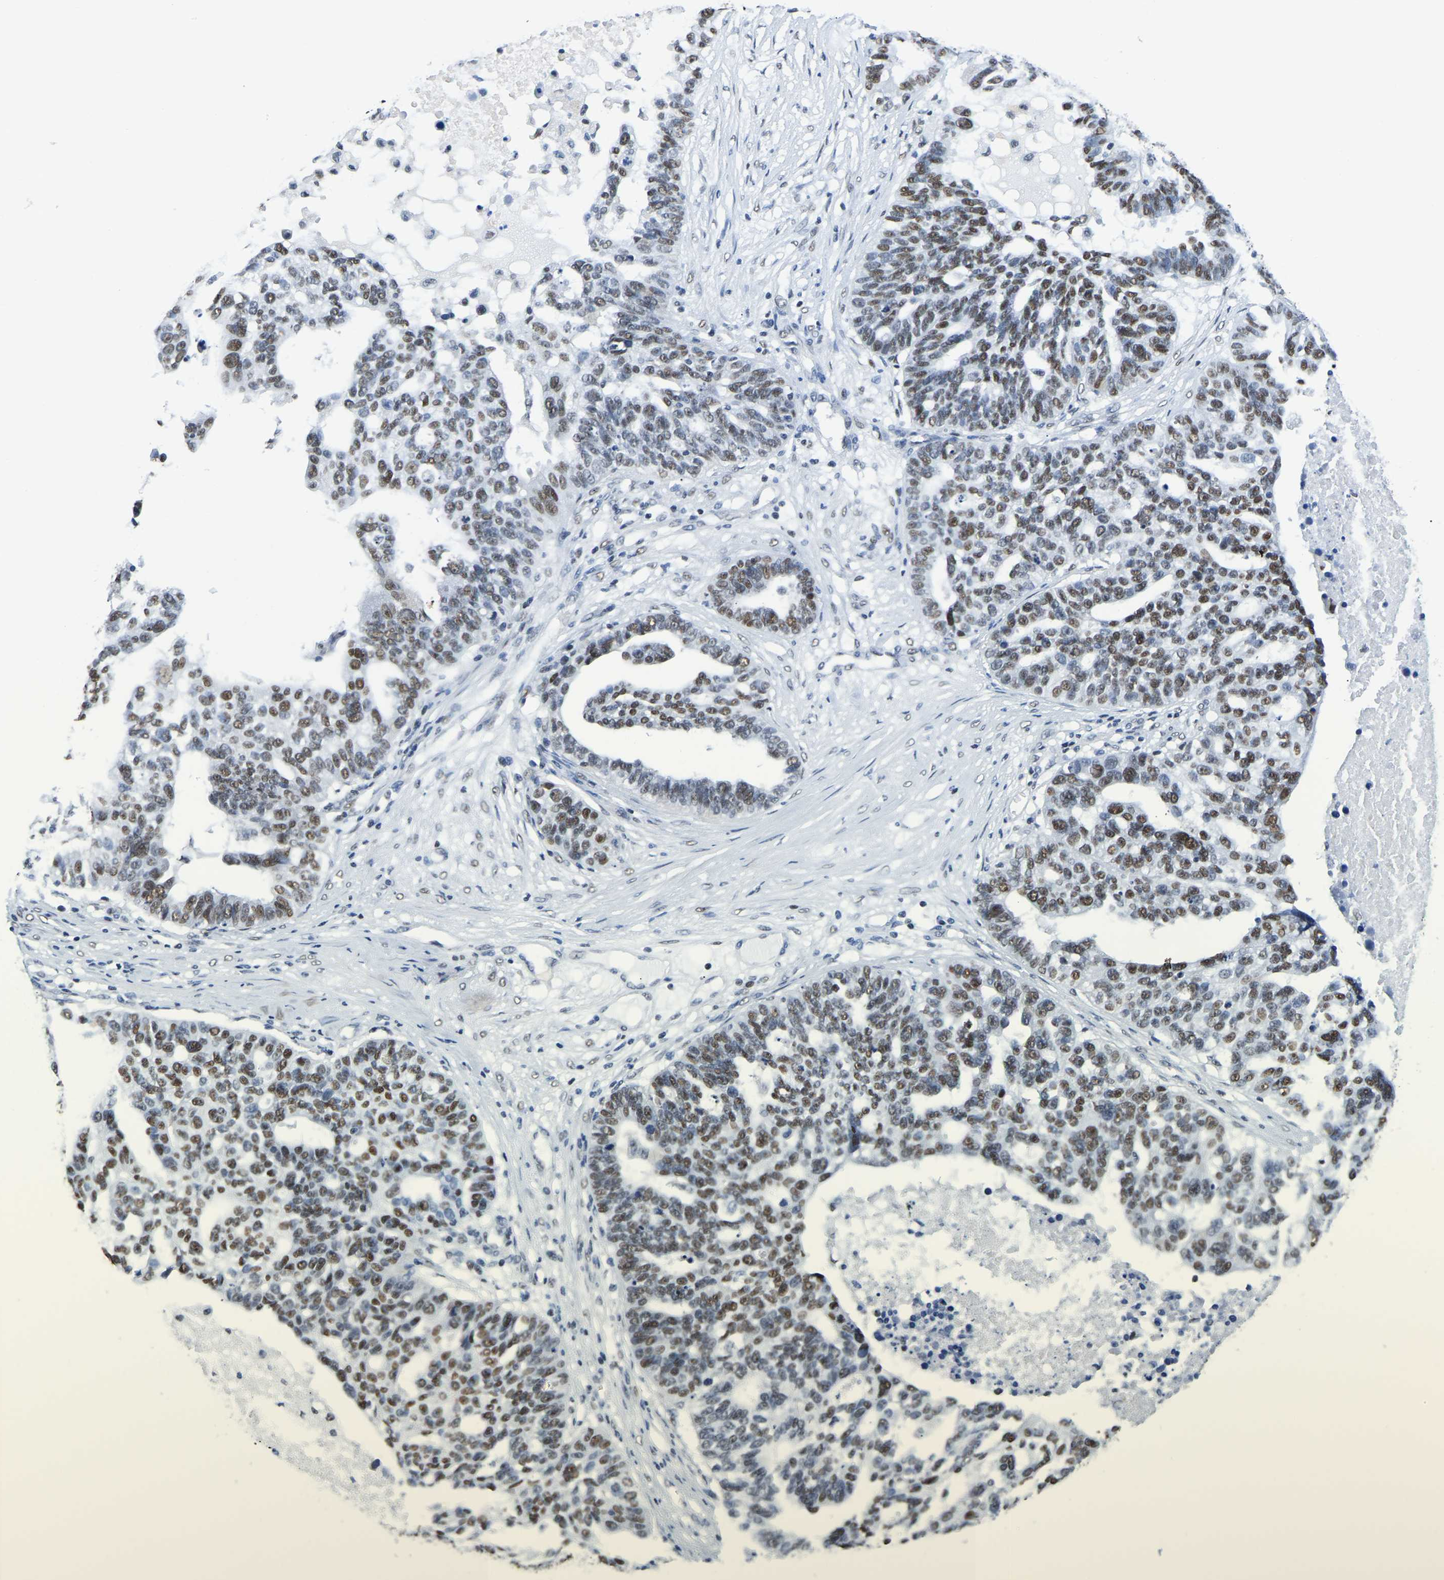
{"staining": {"intensity": "moderate", "quantity": ">75%", "location": "nuclear"}, "tissue": "ovarian cancer", "cell_type": "Tumor cells", "image_type": "cancer", "snomed": [{"axis": "morphology", "description": "Cystadenocarcinoma, serous, NOS"}, {"axis": "topography", "description": "Ovary"}], "caption": "Ovarian serous cystadenocarcinoma stained for a protein reveals moderate nuclear positivity in tumor cells. The staining is performed using DAB (3,3'-diaminobenzidine) brown chromogen to label protein expression. The nuclei are counter-stained blue using hematoxylin.", "gene": "UBA1", "patient": {"sex": "female", "age": 59}}